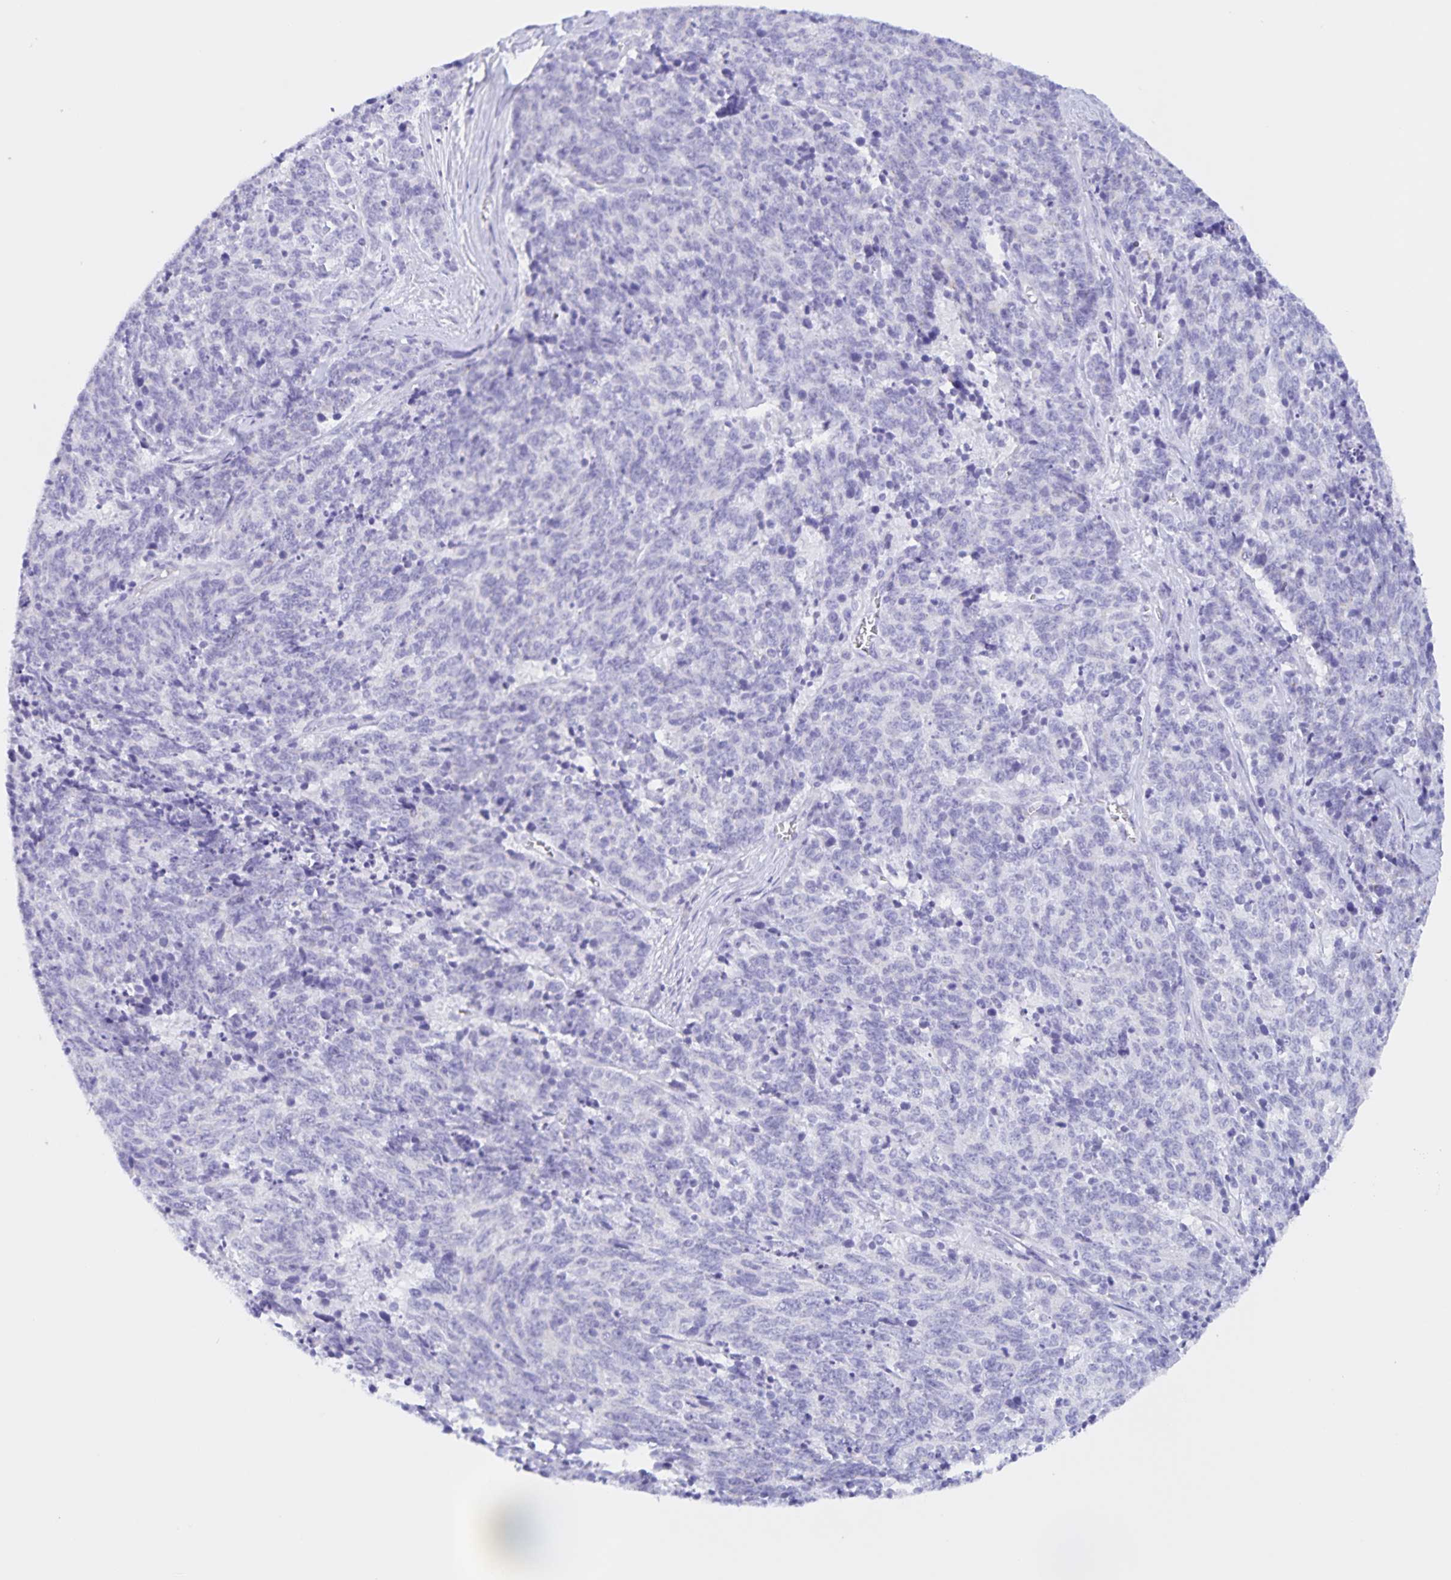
{"staining": {"intensity": "negative", "quantity": "none", "location": "none"}, "tissue": "cervical cancer", "cell_type": "Tumor cells", "image_type": "cancer", "snomed": [{"axis": "morphology", "description": "Squamous cell carcinoma, NOS"}, {"axis": "topography", "description": "Cervix"}], "caption": "Immunohistochemistry (IHC) of human squamous cell carcinoma (cervical) shows no staining in tumor cells.", "gene": "TGIF2LX", "patient": {"sex": "female", "age": 29}}